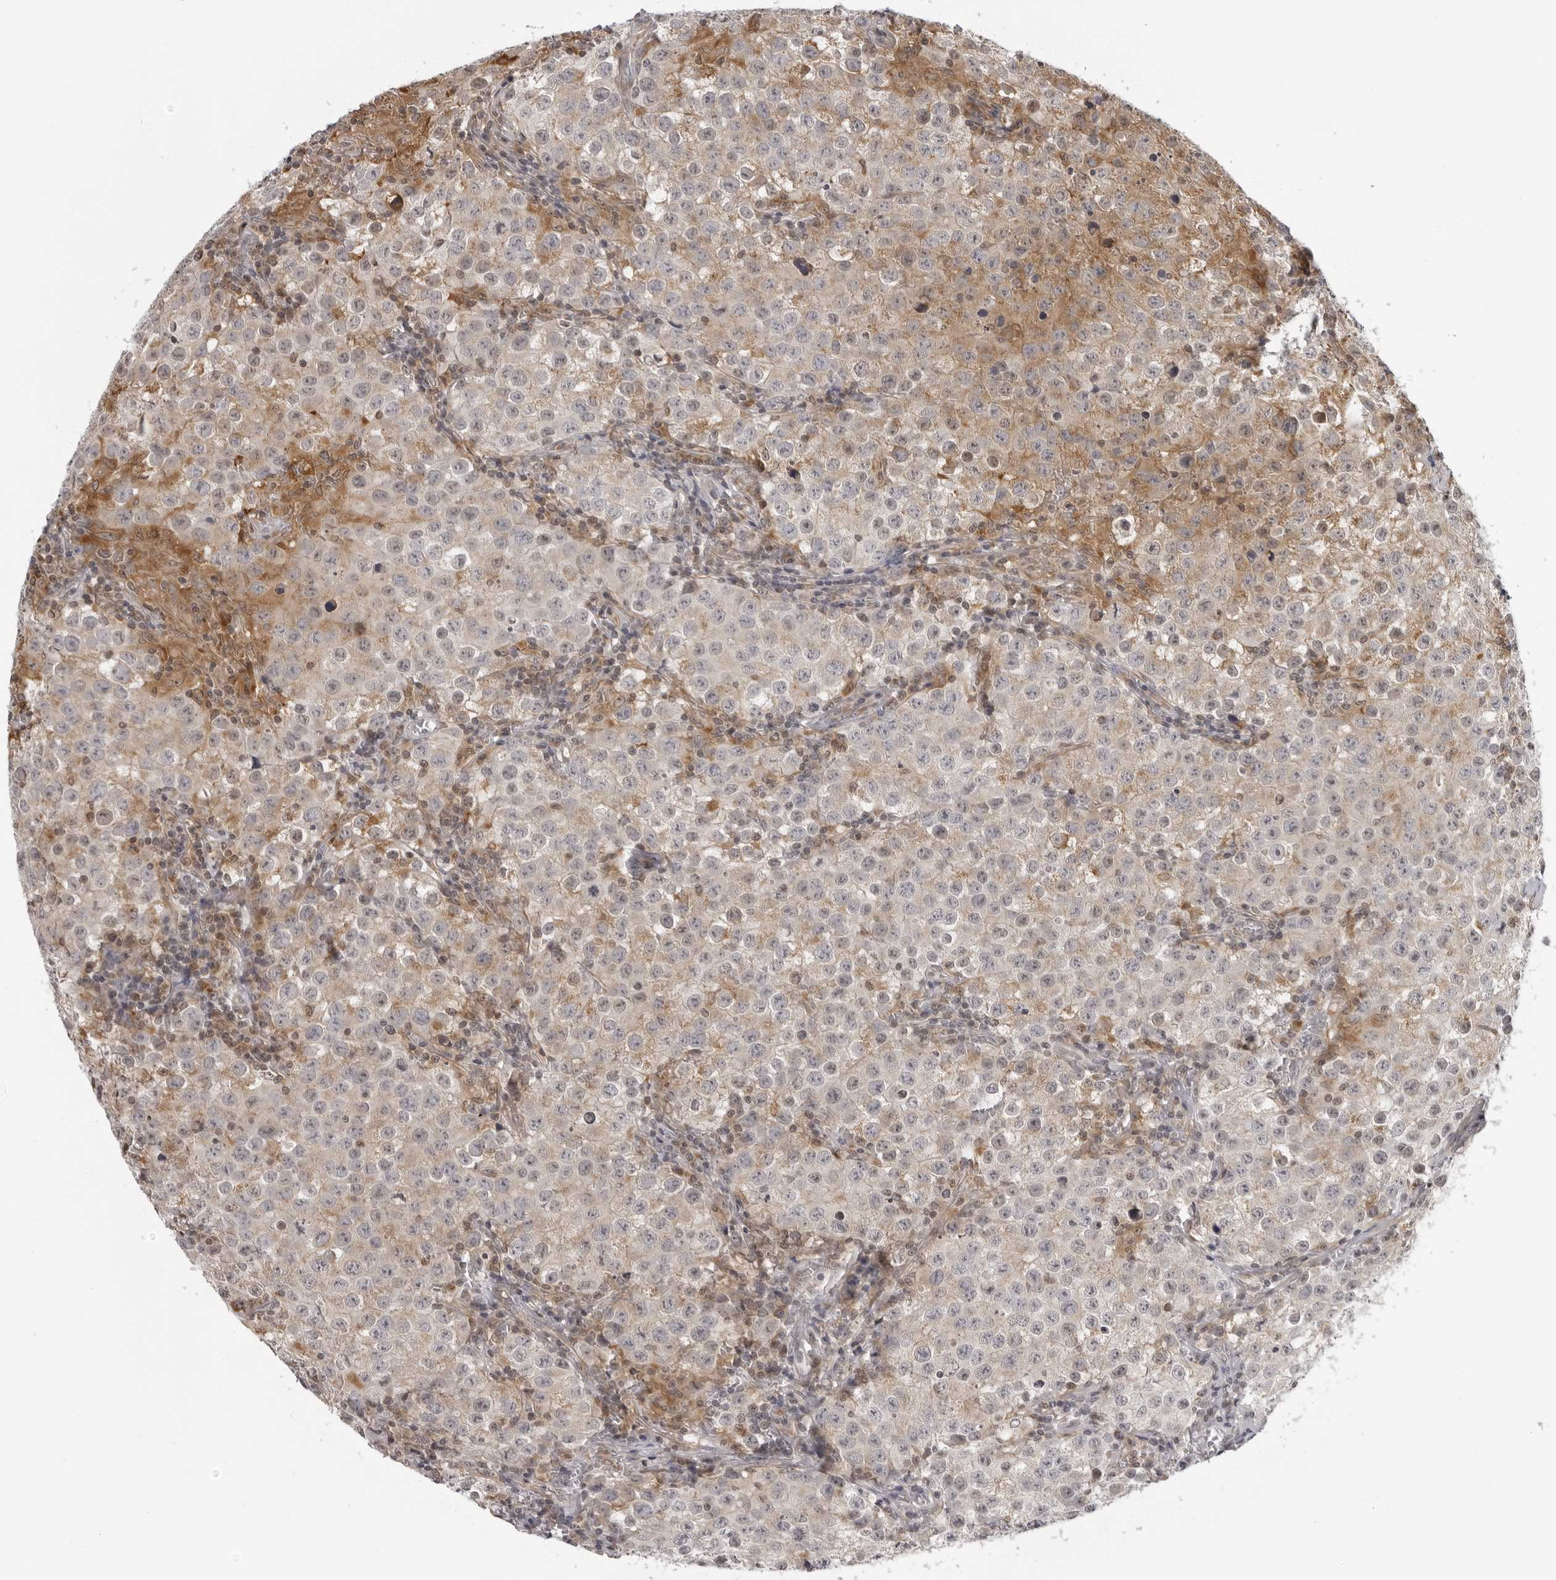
{"staining": {"intensity": "weak", "quantity": "25%-75%", "location": "cytoplasmic/membranous"}, "tissue": "testis cancer", "cell_type": "Tumor cells", "image_type": "cancer", "snomed": [{"axis": "morphology", "description": "Seminoma, NOS"}, {"axis": "morphology", "description": "Carcinoma, Embryonal, NOS"}, {"axis": "topography", "description": "Testis"}], "caption": "Testis cancer (embryonal carcinoma) tissue shows weak cytoplasmic/membranous positivity in about 25%-75% of tumor cells", "gene": "MRPS15", "patient": {"sex": "male", "age": 43}}